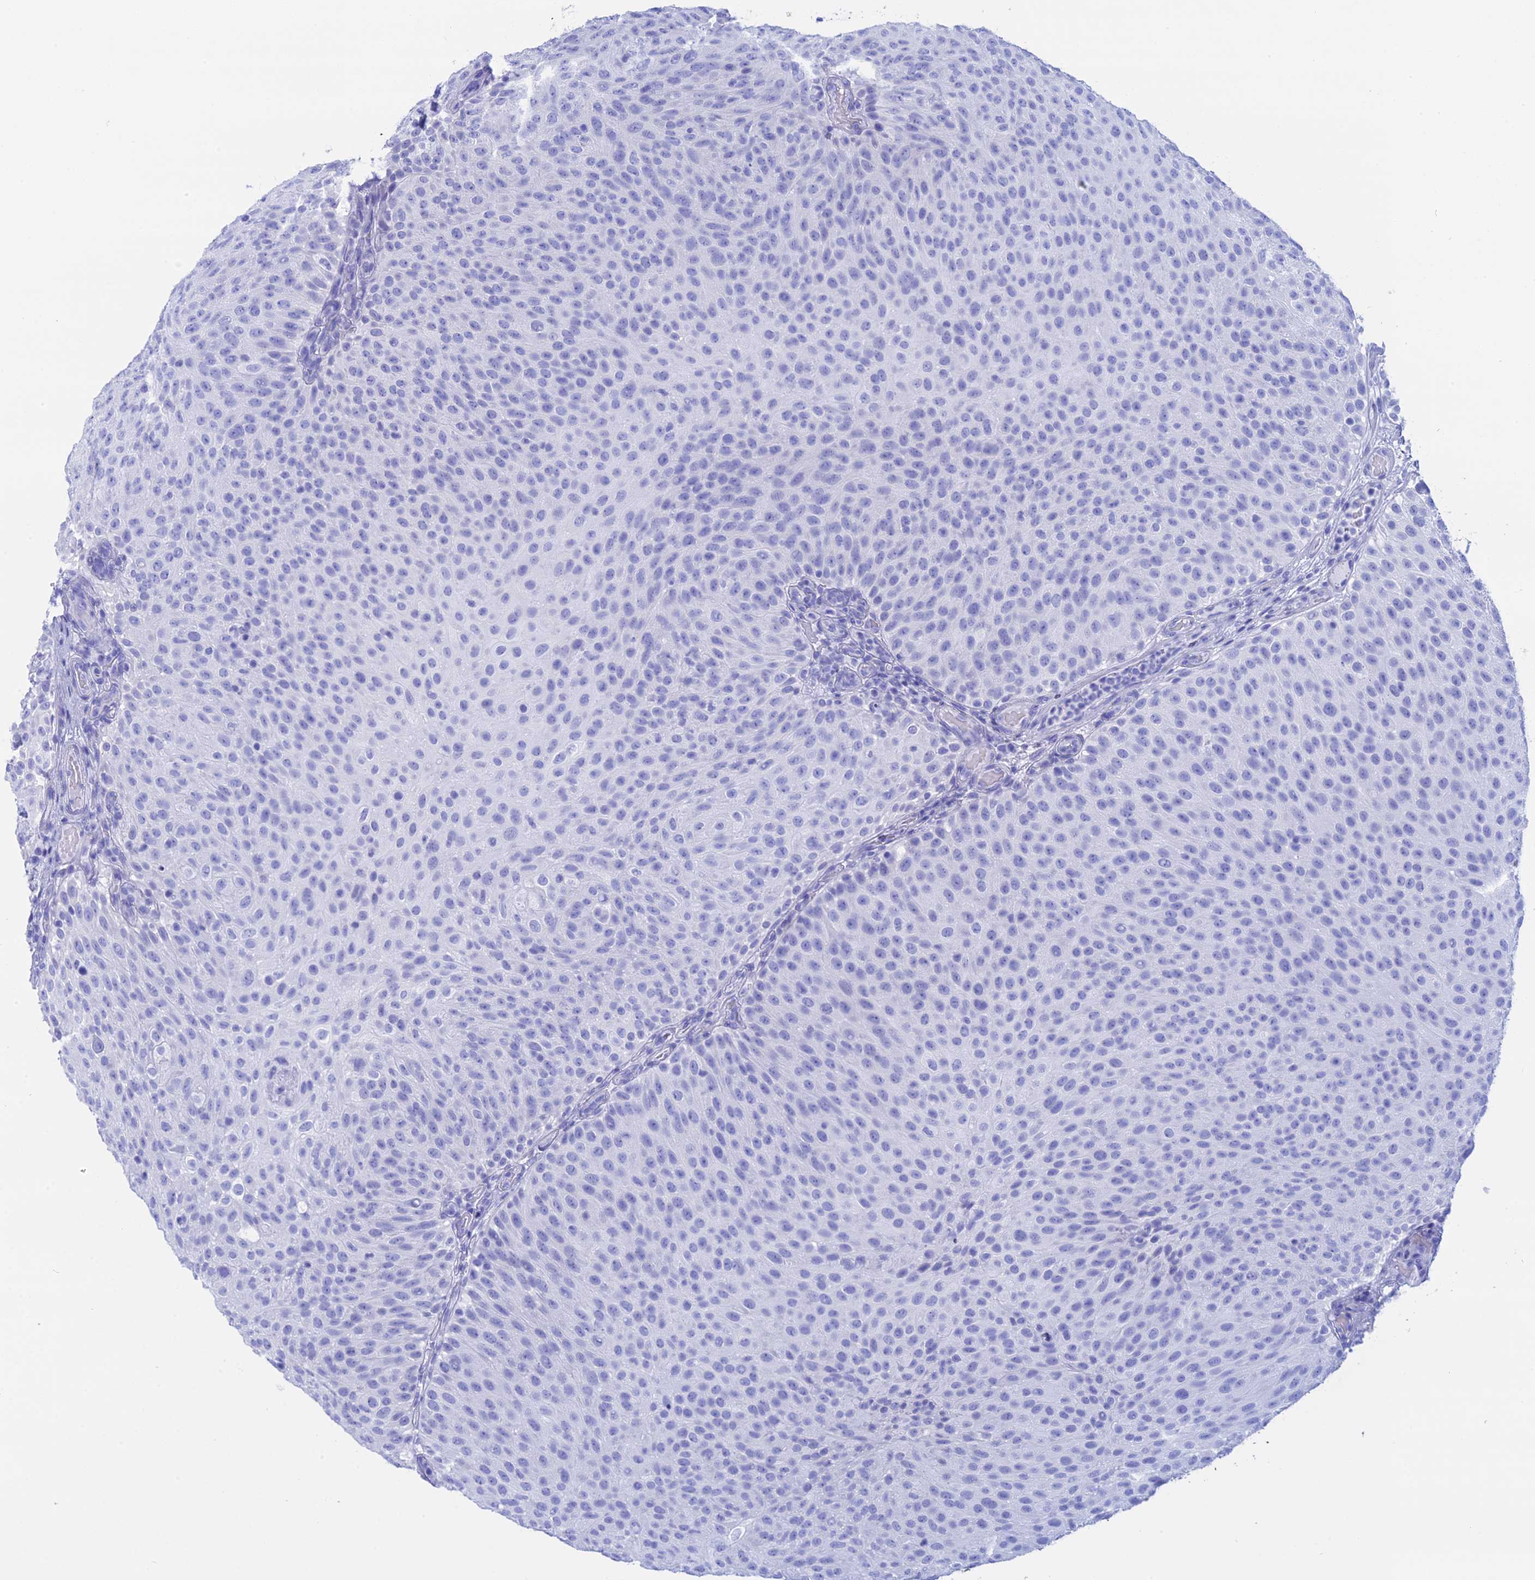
{"staining": {"intensity": "negative", "quantity": "none", "location": "none"}, "tissue": "urothelial cancer", "cell_type": "Tumor cells", "image_type": "cancer", "snomed": [{"axis": "morphology", "description": "Urothelial carcinoma, Low grade"}, {"axis": "topography", "description": "Urinary bladder"}], "caption": "DAB immunohistochemical staining of low-grade urothelial carcinoma exhibits no significant expression in tumor cells.", "gene": "TEX101", "patient": {"sex": "male", "age": 78}}